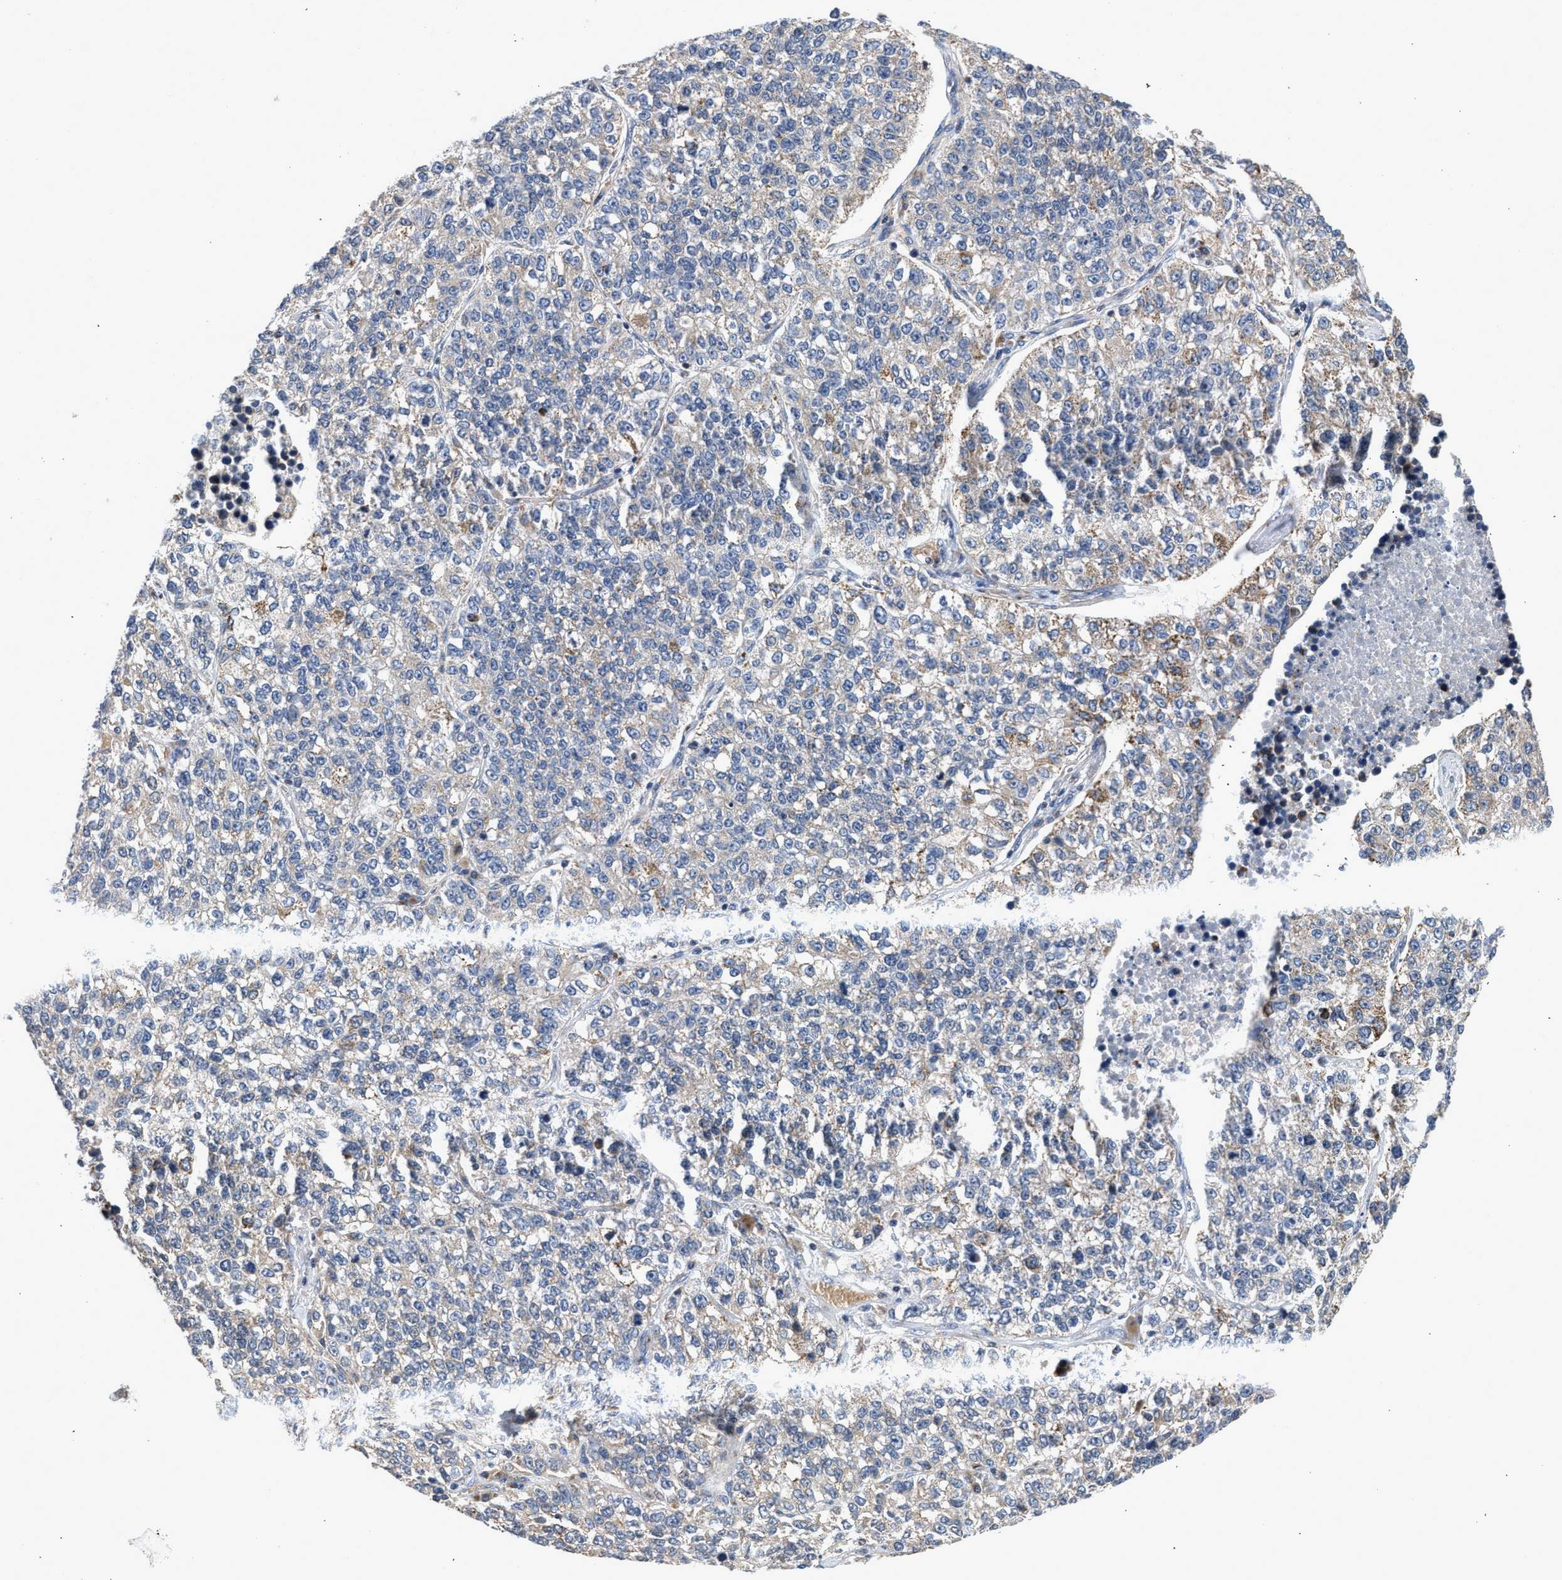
{"staining": {"intensity": "weak", "quantity": ">75%", "location": "cytoplasmic/membranous"}, "tissue": "lung cancer", "cell_type": "Tumor cells", "image_type": "cancer", "snomed": [{"axis": "morphology", "description": "Adenocarcinoma, NOS"}, {"axis": "topography", "description": "Lung"}], "caption": "Immunohistochemical staining of human lung cancer (adenocarcinoma) exhibits low levels of weak cytoplasmic/membranous staining in approximately >75% of tumor cells.", "gene": "PIM1", "patient": {"sex": "male", "age": 49}}